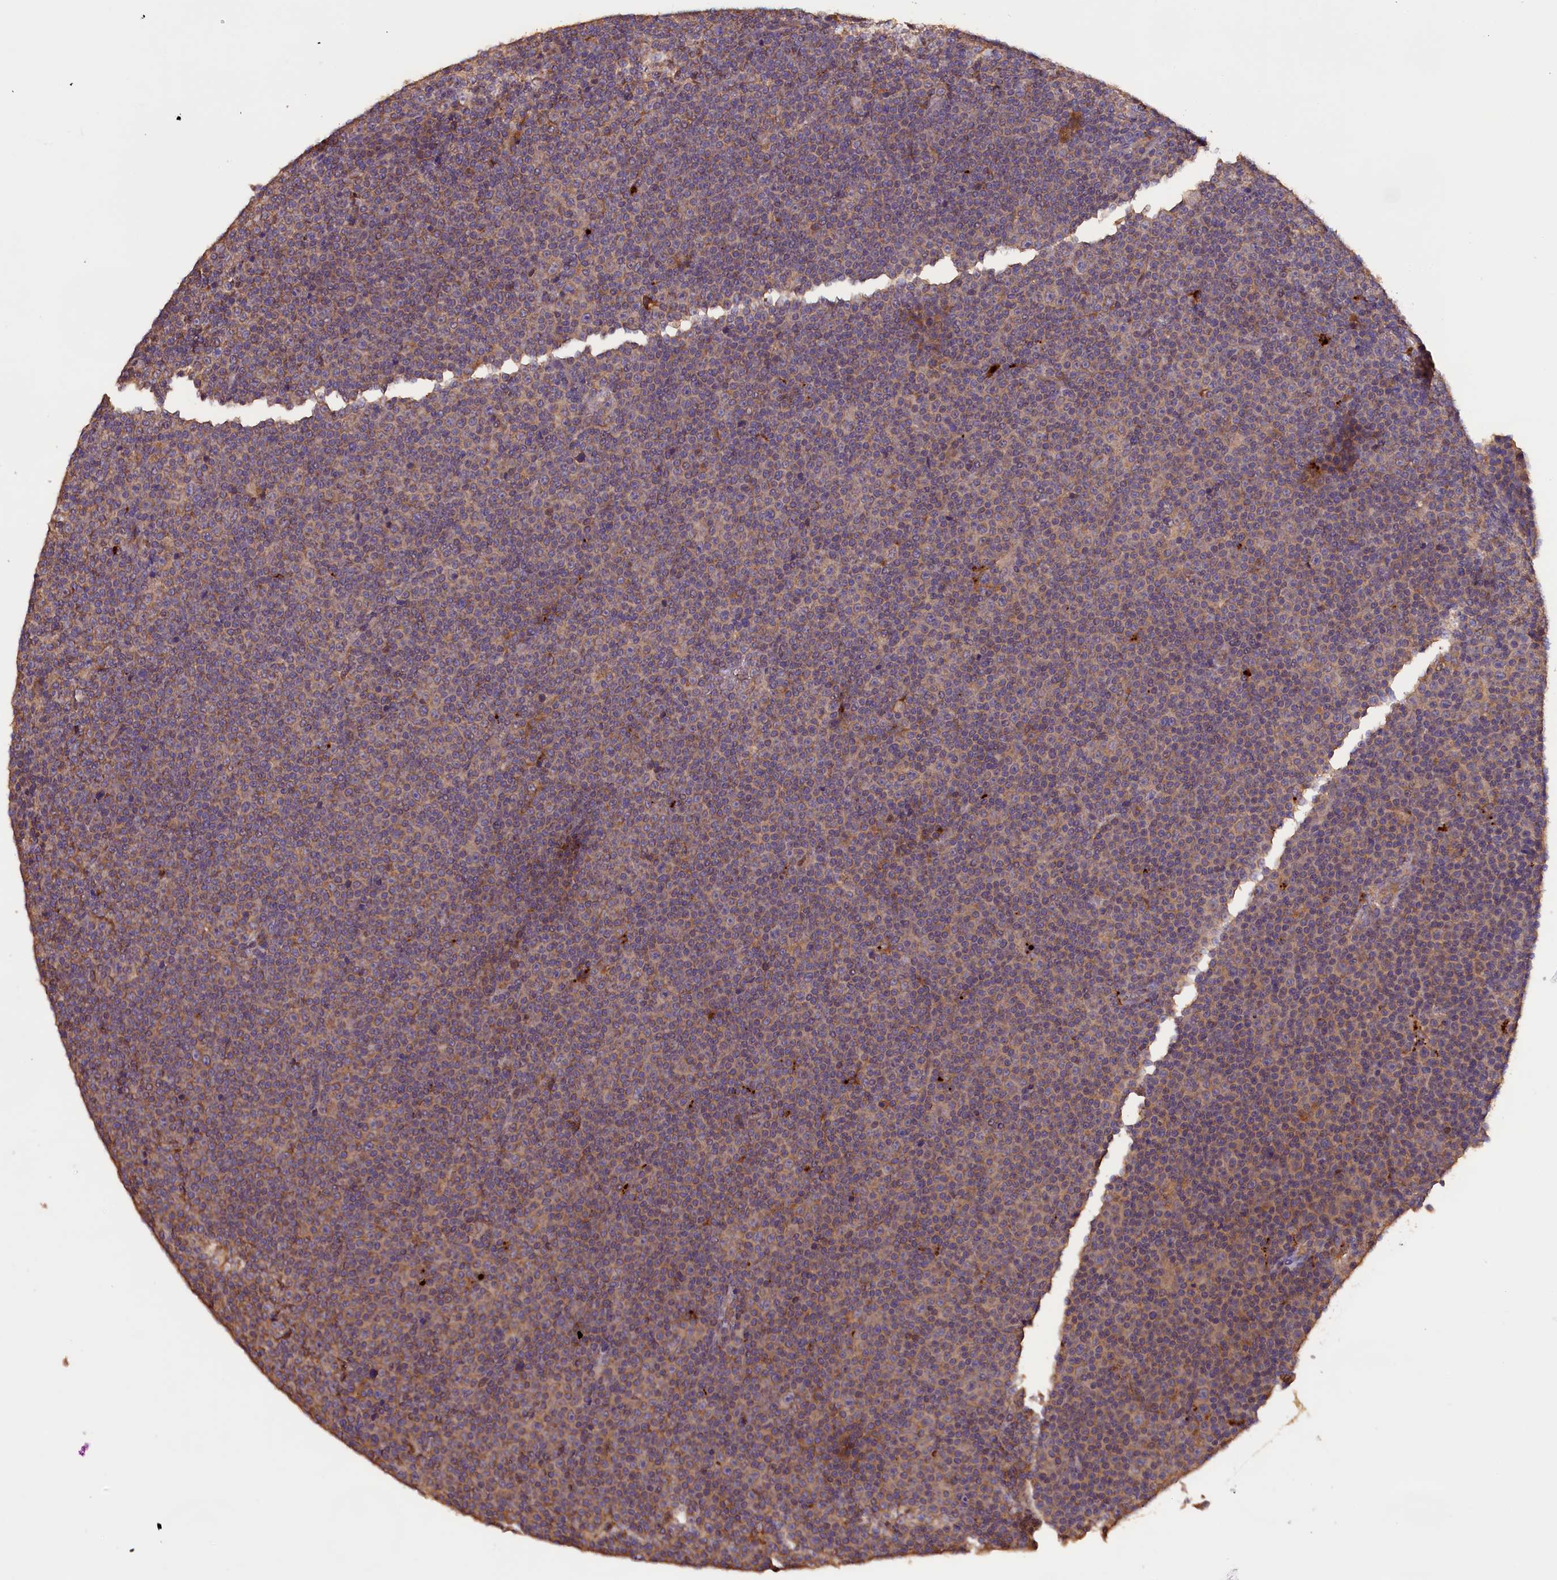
{"staining": {"intensity": "weak", "quantity": "25%-75%", "location": "cytoplasmic/membranous"}, "tissue": "lymphoma", "cell_type": "Tumor cells", "image_type": "cancer", "snomed": [{"axis": "morphology", "description": "Malignant lymphoma, non-Hodgkin's type, Low grade"}, {"axis": "topography", "description": "Lymph node"}], "caption": "DAB immunohistochemical staining of human lymphoma displays weak cytoplasmic/membranous protein expression in approximately 25%-75% of tumor cells. The staining is performed using DAB brown chromogen to label protein expression. The nuclei are counter-stained blue using hematoxylin.", "gene": "ENKD1", "patient": {"sex": "female", "age": 67}}